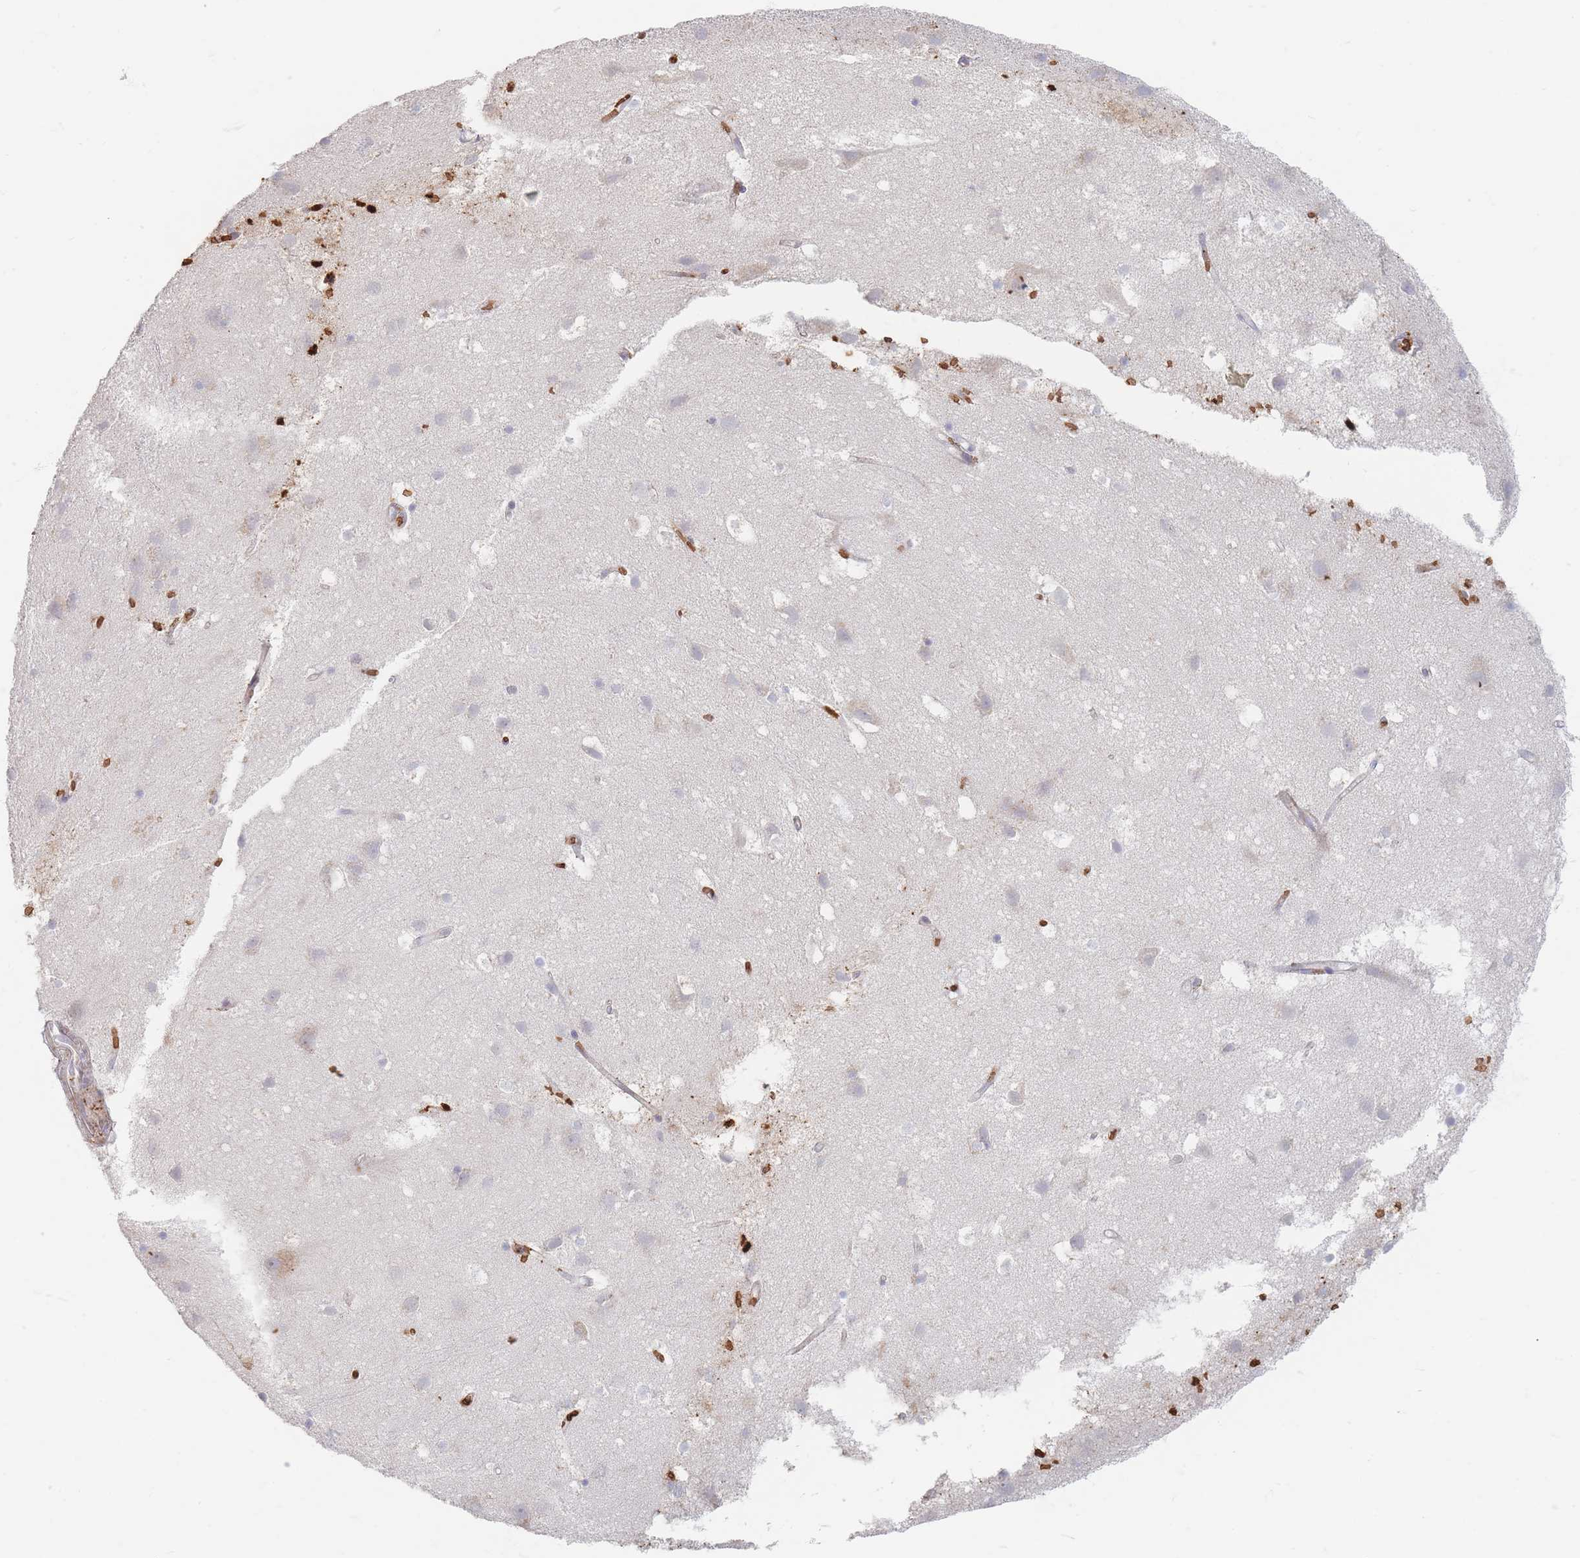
{"staining": {"intensity": "negative", "quantity": "none", "location": "none"}, "tissue": "cerebral cortex", "cell_type": "Endothelial cells", "image_type": "normal", "snomed": [{"axis": "morphology", "description": "Normal tissue, NOS"}, {"axis": "topography", "description": "Cerebral cortex"}], "caption": "The histopathology image reveals no staining of endothelial cells in unremarkable cerebral cortex.", "gene": "SLC2A6", "patient": {"sex": "male", "age": 54}}